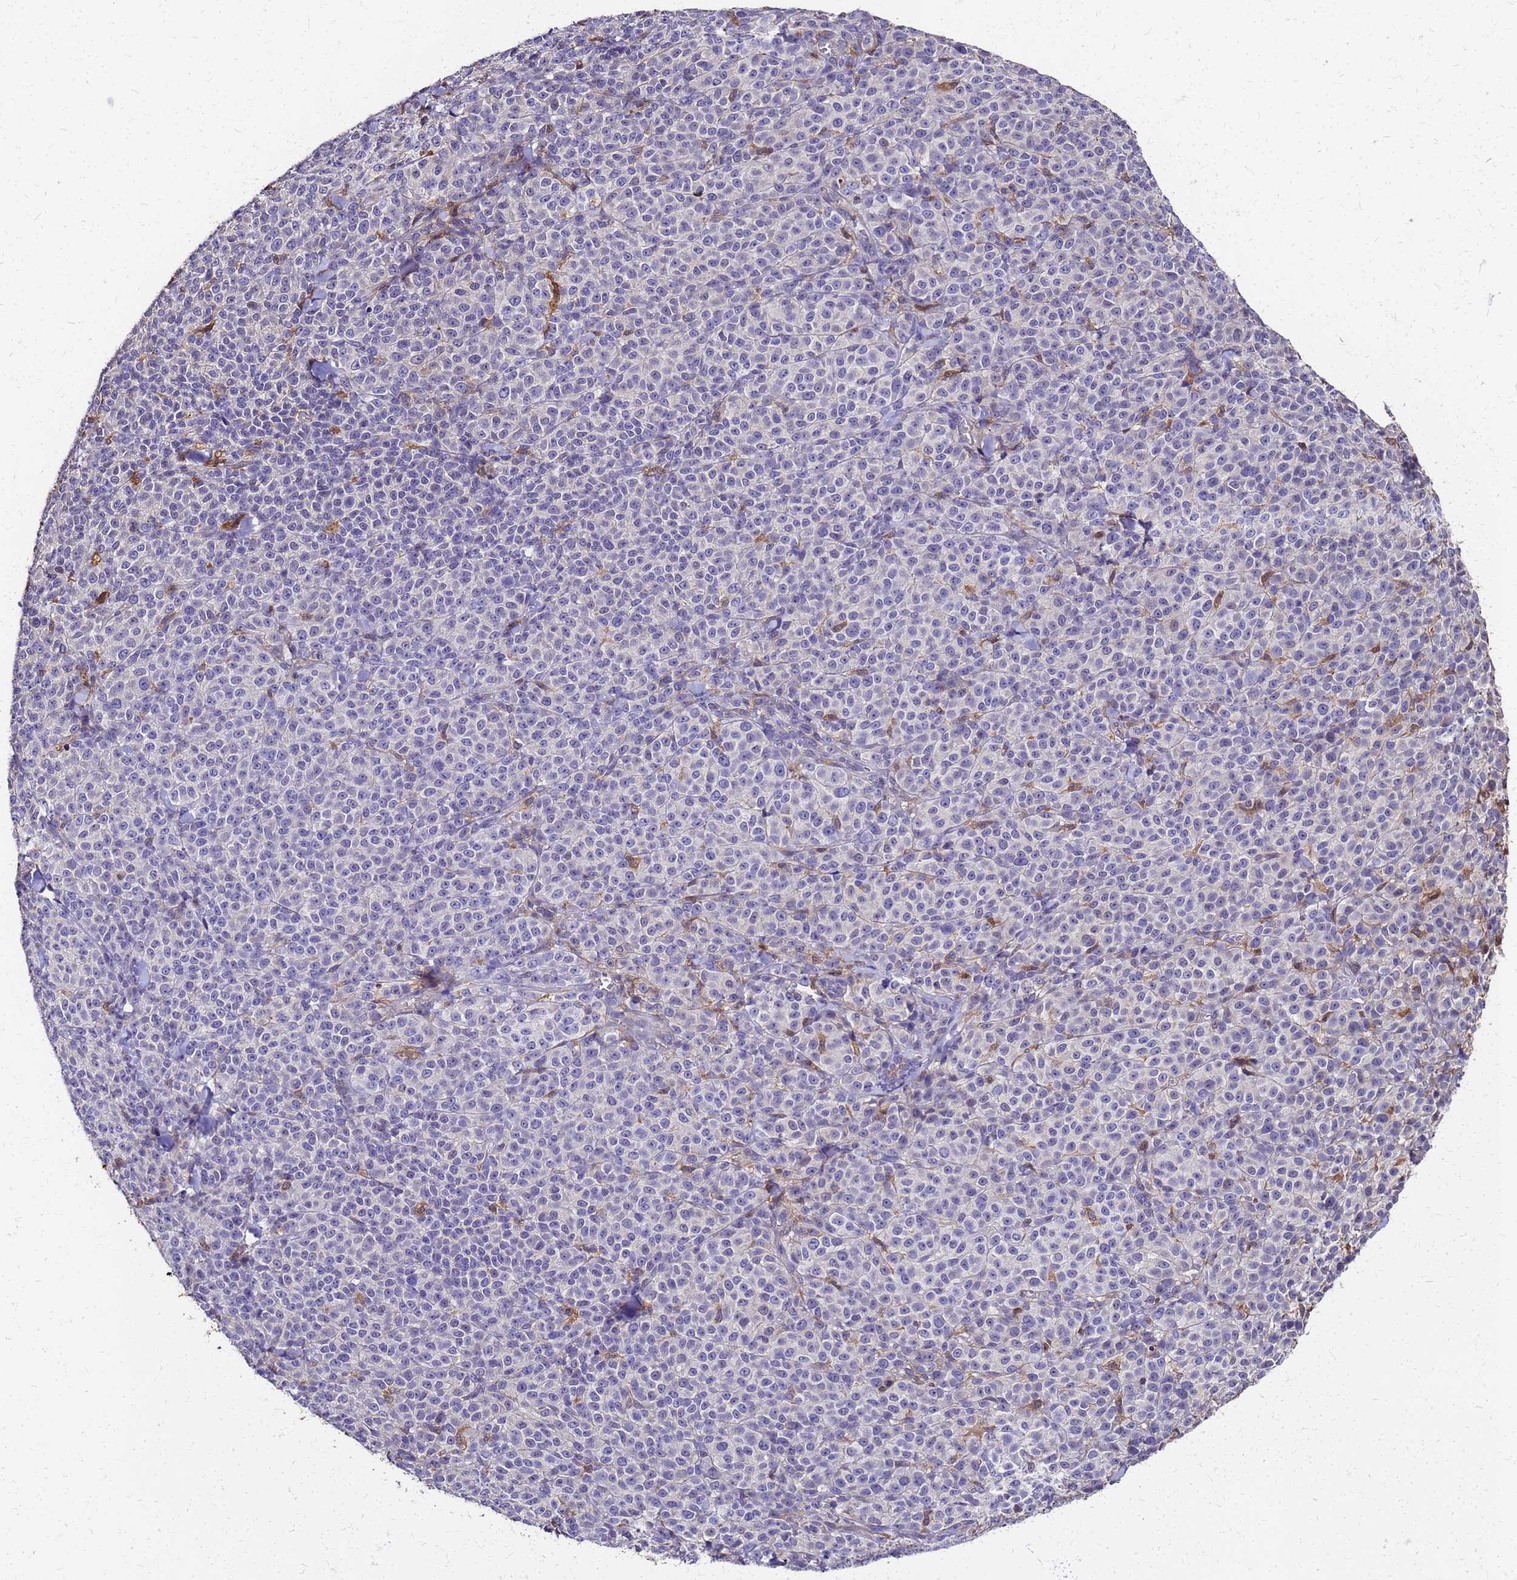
{"staining": {"intensity": "negative", "quantity": "none", "location": "none"}, "tissue": "melanoma", "cell_type": "Tumor cells", "image_type": "cancer", "snomed": [{"axis": "morphology", "description": "Normal tissue, NOS"}, {"axis": "morphology", "description": "Malignant melanoma, NOS"}, {"axis": "topography", "description": "Skin"}], "caption": "Melanoma stained for a protein using immunohistochemistry exhibits no expression tumor cells.", "gene": "S100A11", "patient": {"sex": "female", "age": 34}}